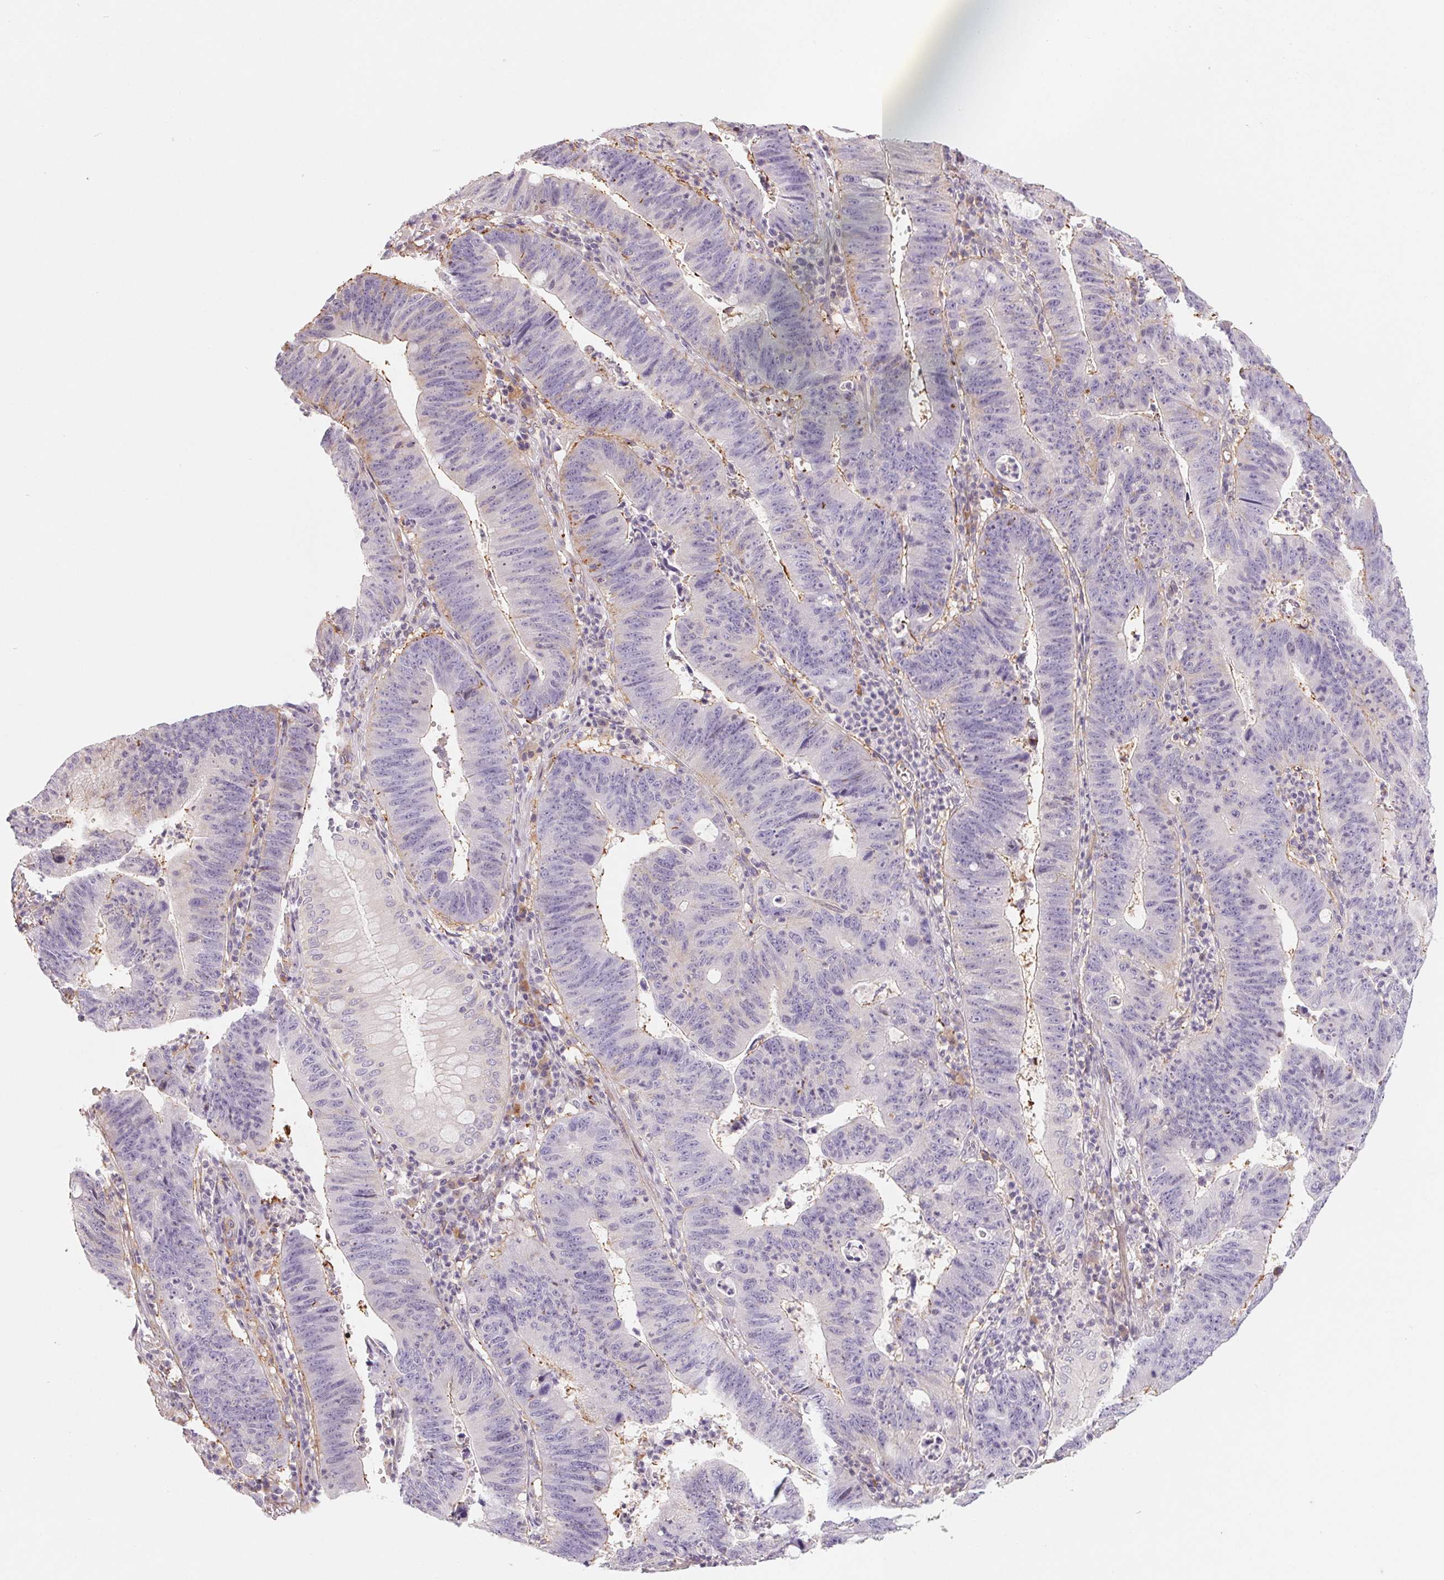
{"staining": {"intensity": "weak", "quantity": "<25%", "location": "cytoplasmic/membranous"}, "tissue": "stomach cancer", "cell_type": "Tumor cells", "image_type": "cancer", "snomed": [{"axis": "morphology", "description": "Adenocarcinoma, NOS"}, {"axis": "topography", "description": "Stomach"}], "caption": "Tumor cells are negative for protein expression in human stomach adenocarcinoma.", "gene": "ANKRD13B", "patient": {"sex": "male", "age": 59}}